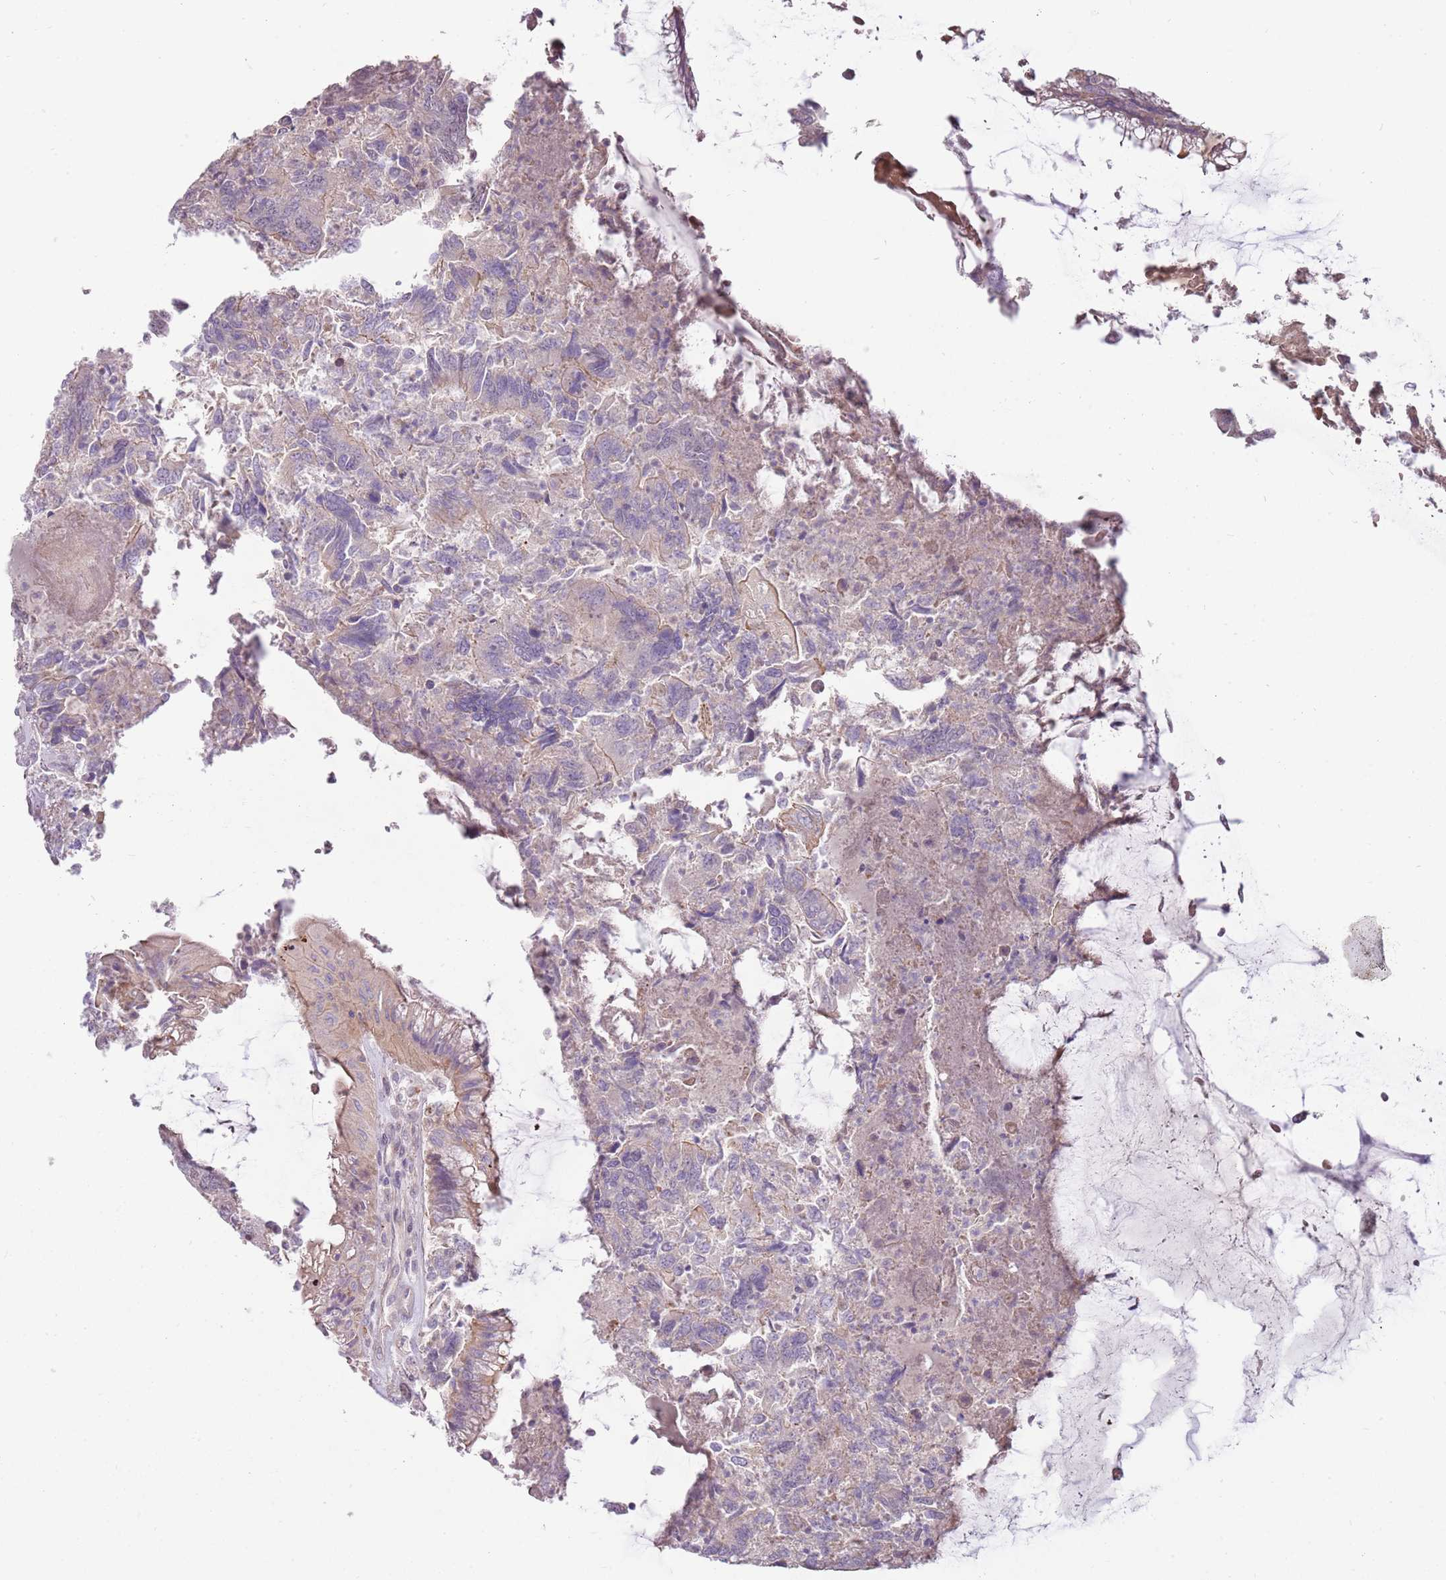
{"staining": {"intensity": "negative", "quantity": "none", "location": "none"}, "tissue": "colorectal cancer", "cell_type": "Tumor cells", "image_type": "cancer", "snomed": [{"axis": "morphology", "description": "Adenocarcinoma, NOS"}, {"axis": "topography", "description": "Colon"}], "caption": "Image shows no protein staining in tumor cells of colorectal cancer tissue.", "gene": "MCUB", "patient": {"sex": "female", "age": 67}}